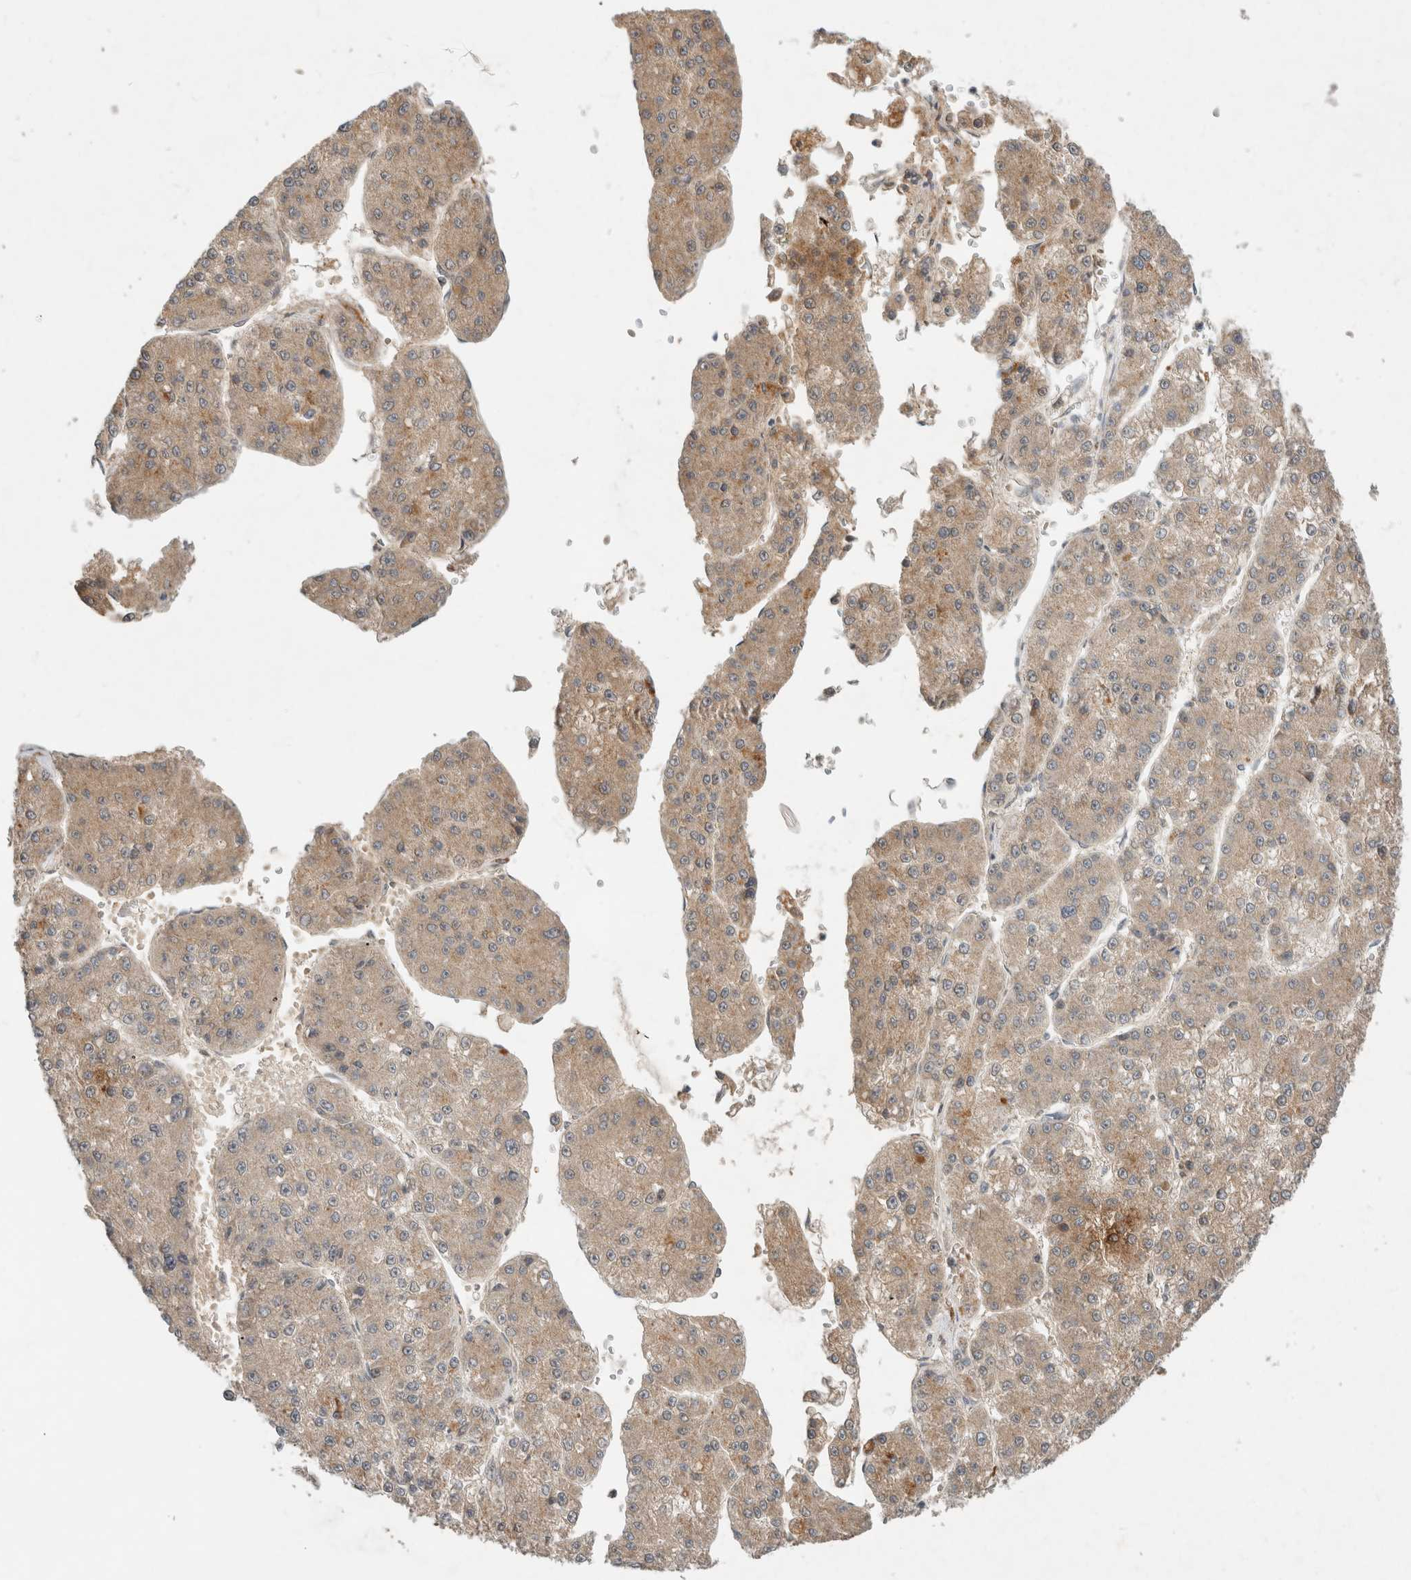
{"staining": {"intensity": "moderate", "quantity": ">75%", "location": "cytoplasmic/membranous"}, "tissue": "liver cancer", "cell_type": "Tumor cells", "image_type": "cancer", "snomed": [{"axis": "morphology", "description": "Carcinoma, Hepatocellular, NOS"}, {"axis": "topography", "description": "Liver"}], "caption": "Immunohistochemical staining of liver cancer demonstrates medium levels of moderate cytoplasmic/membranous expression in approximately >75% of tumor cells.", "gene": "LOXL2", "patient": {"sex": "female", "age": 73}}